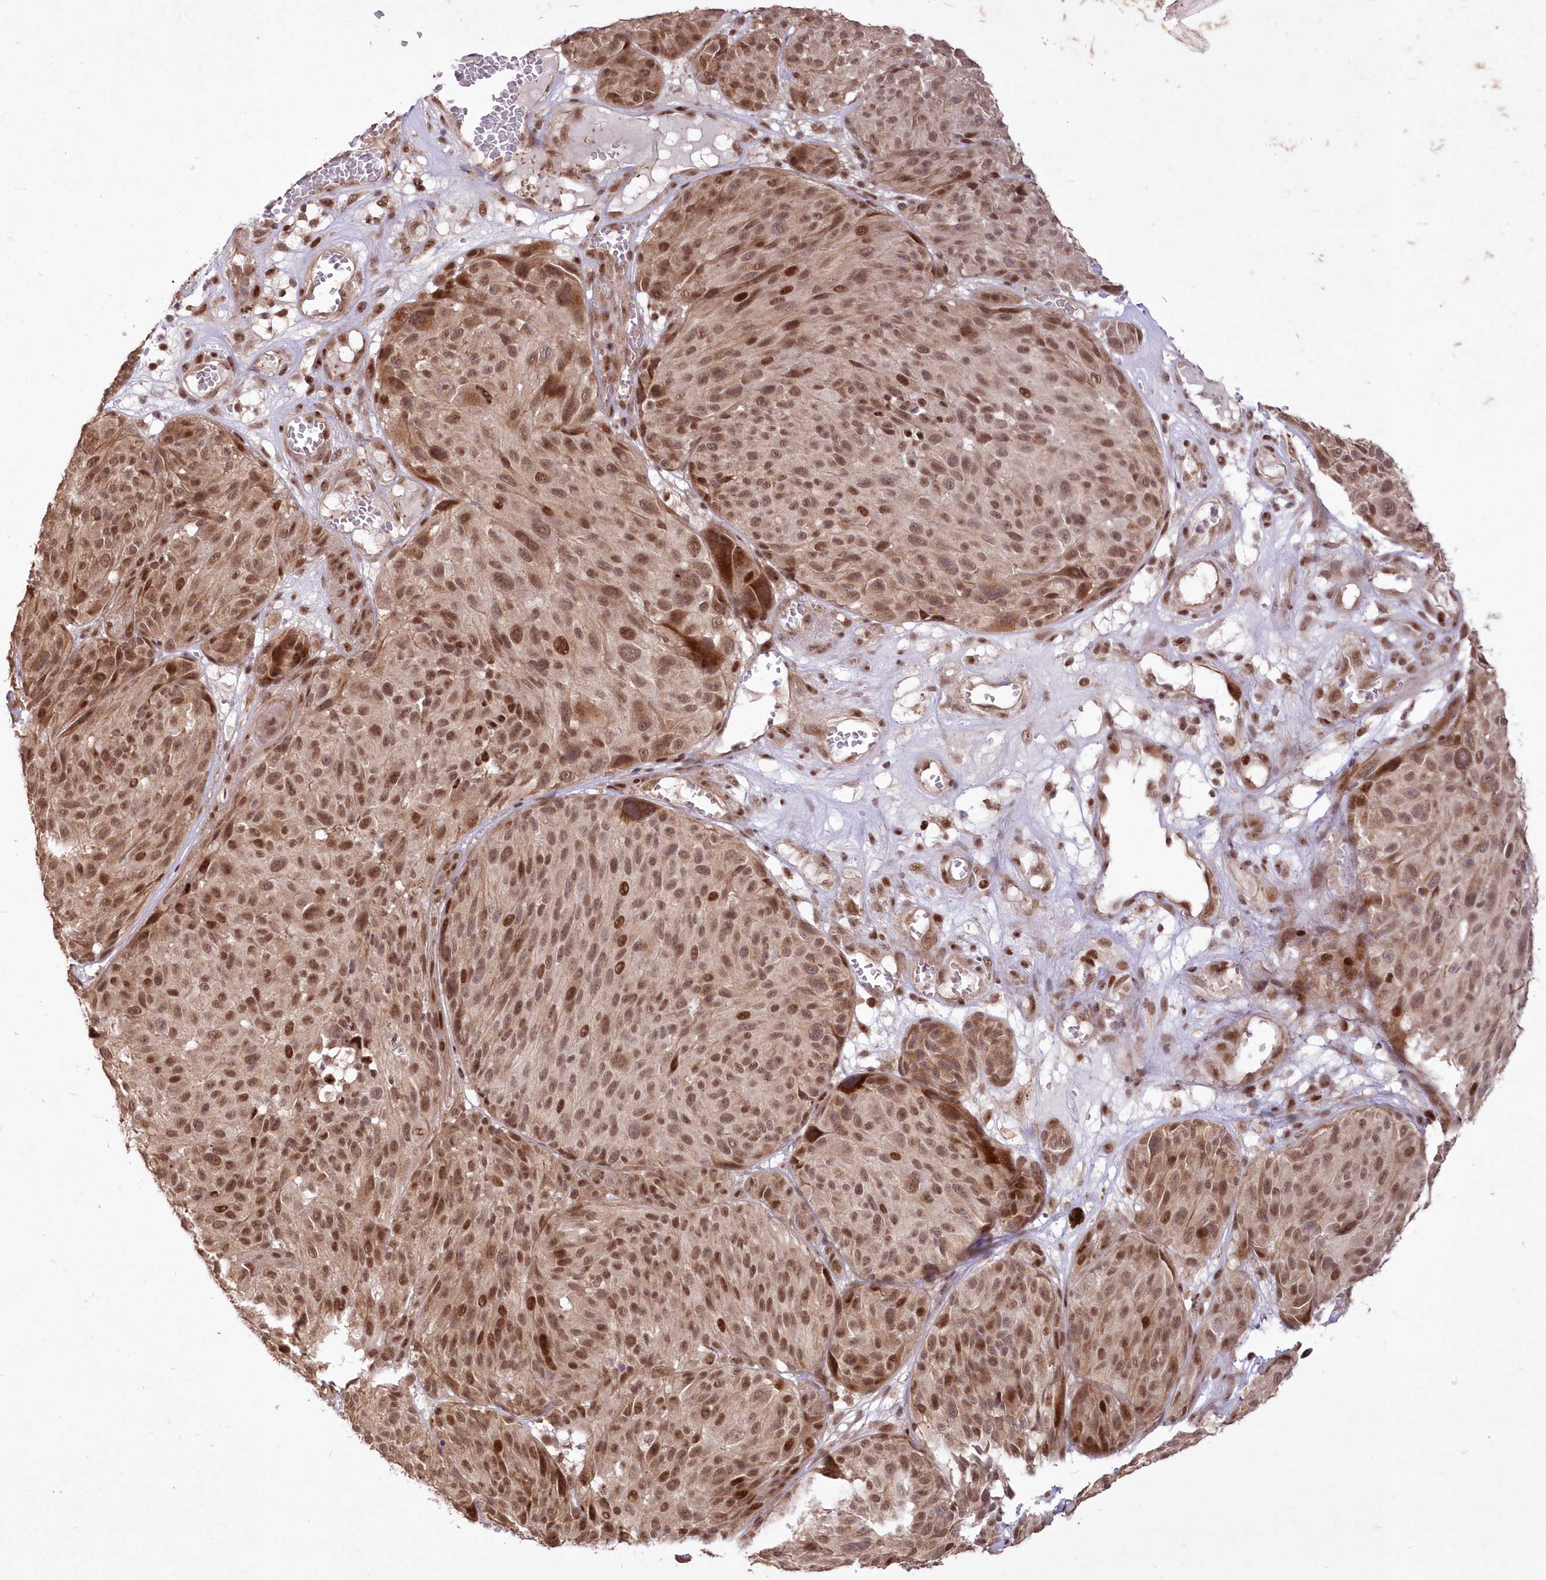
{"staining": {"intensity": "moderate", "quantity": ">75%", "location": "nuclear"}, "tissue": "melanoma", "cell_type": "Tumor cells", "image_type": "cancer", "snomed": [{"axis": "morphology", "description": "Malignant melanoma, NOS"}, {"axis": "topography", "description": "Skin"}], "caption": "Melanoma stained with DAB immunohistochemistry (IHC) shows medium levels of moderate nuclear staining in approximately >75% of tumor cells. The protein of interest is stained brown, and the nuclei are stained in blue (DAB (3,3'-diaminobenzidine) IHC with brightfield microscopy, high magnification).", "gene": "WBP1L", "patient": {"sex": "male", "age": 83}}